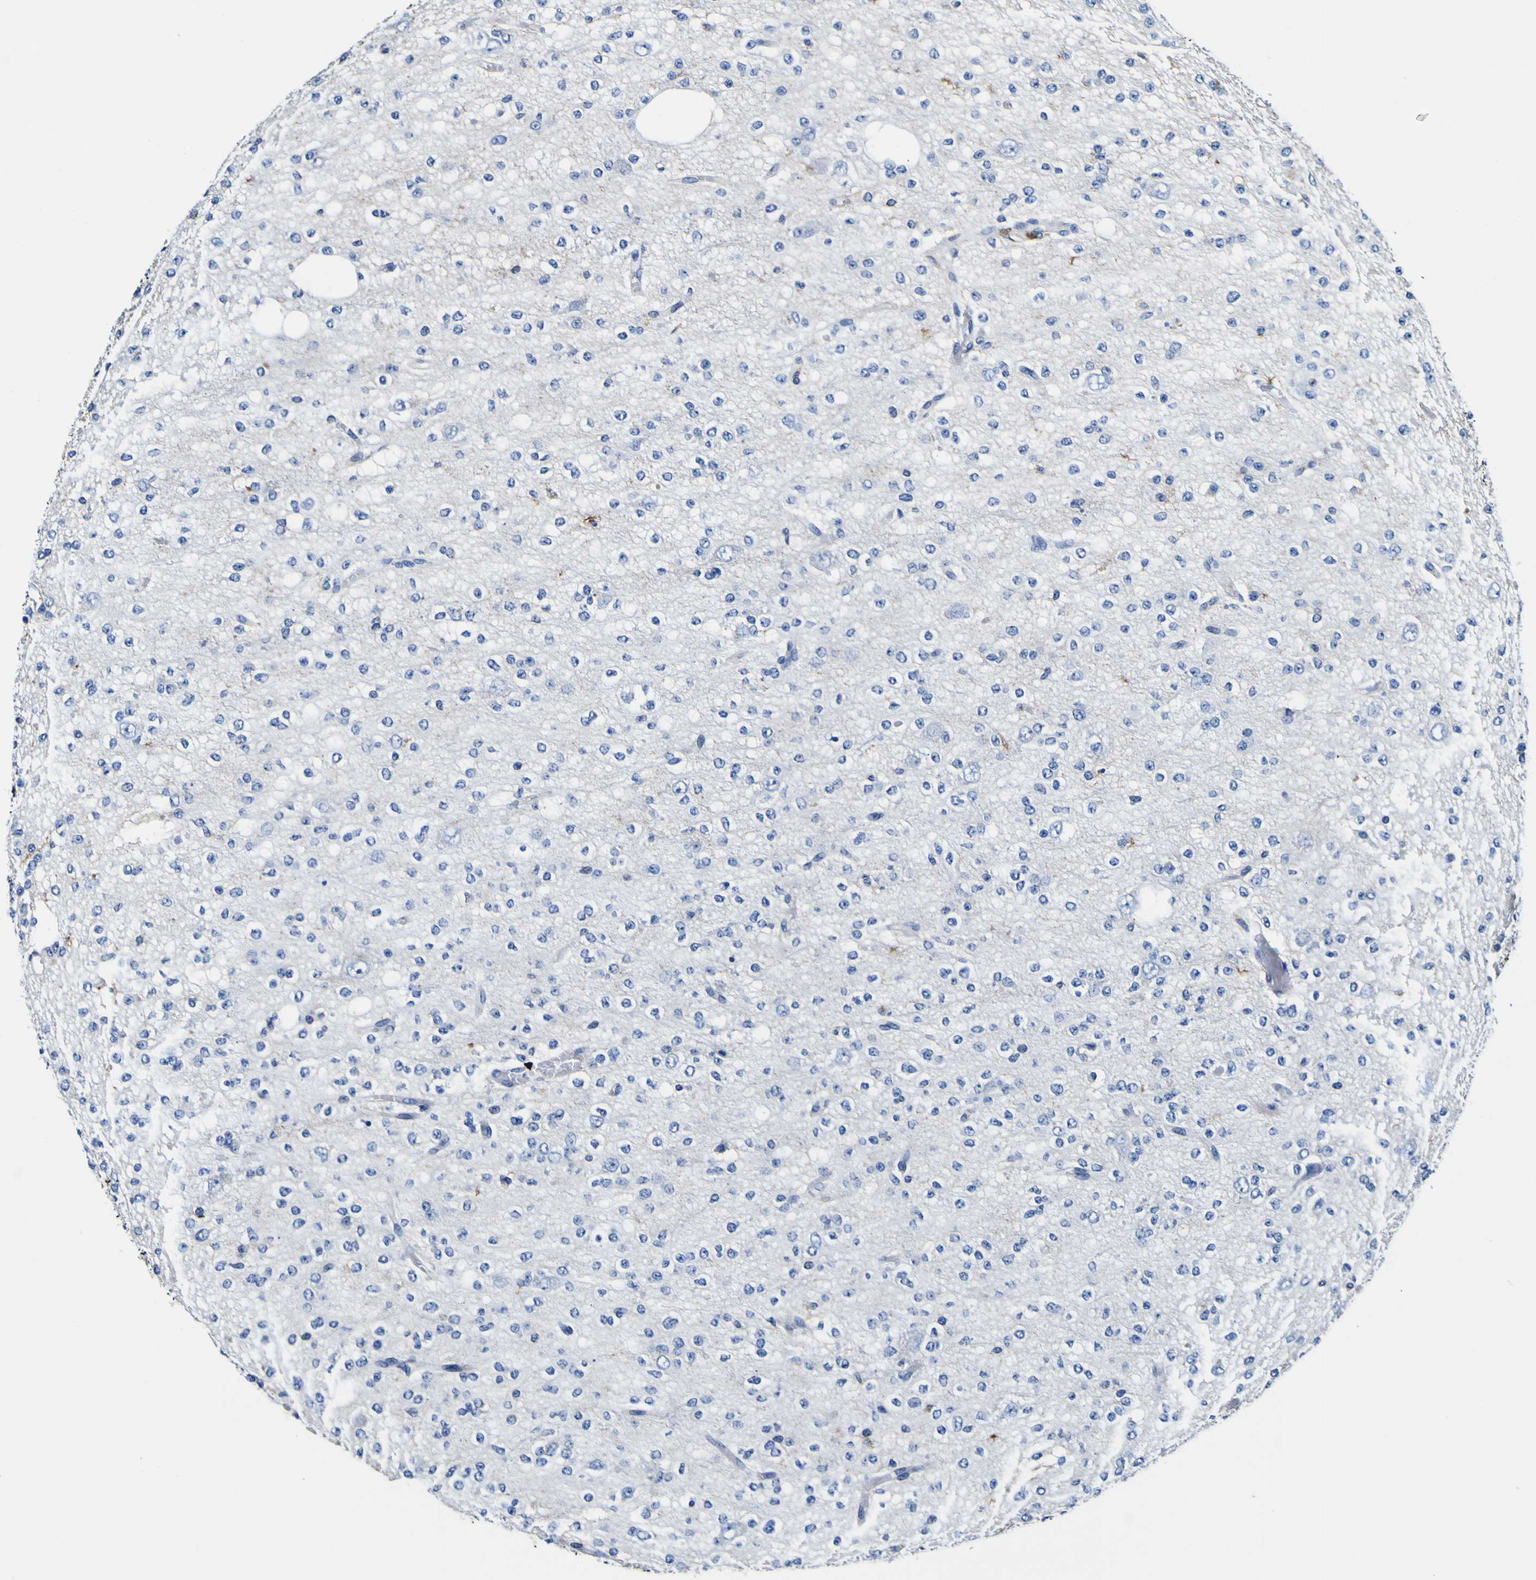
{"staining": {"intensity": "negative", "quantity": "none", "location": "none"}, "tissue": "glioma", "cell_type": "Tumor cells", "image_type": "cancer", "snomed": [{"axis": "morphology", "description": "Glioma, malignant, Low grade"}, {"axis": "topography", "description": "Brain"}], "caption": "This is an immunohistochemistry image of human glioma. There is no staining in tumor cells.", "gene": "PXDN", "patient": {"sex": "male", "age": 38}}